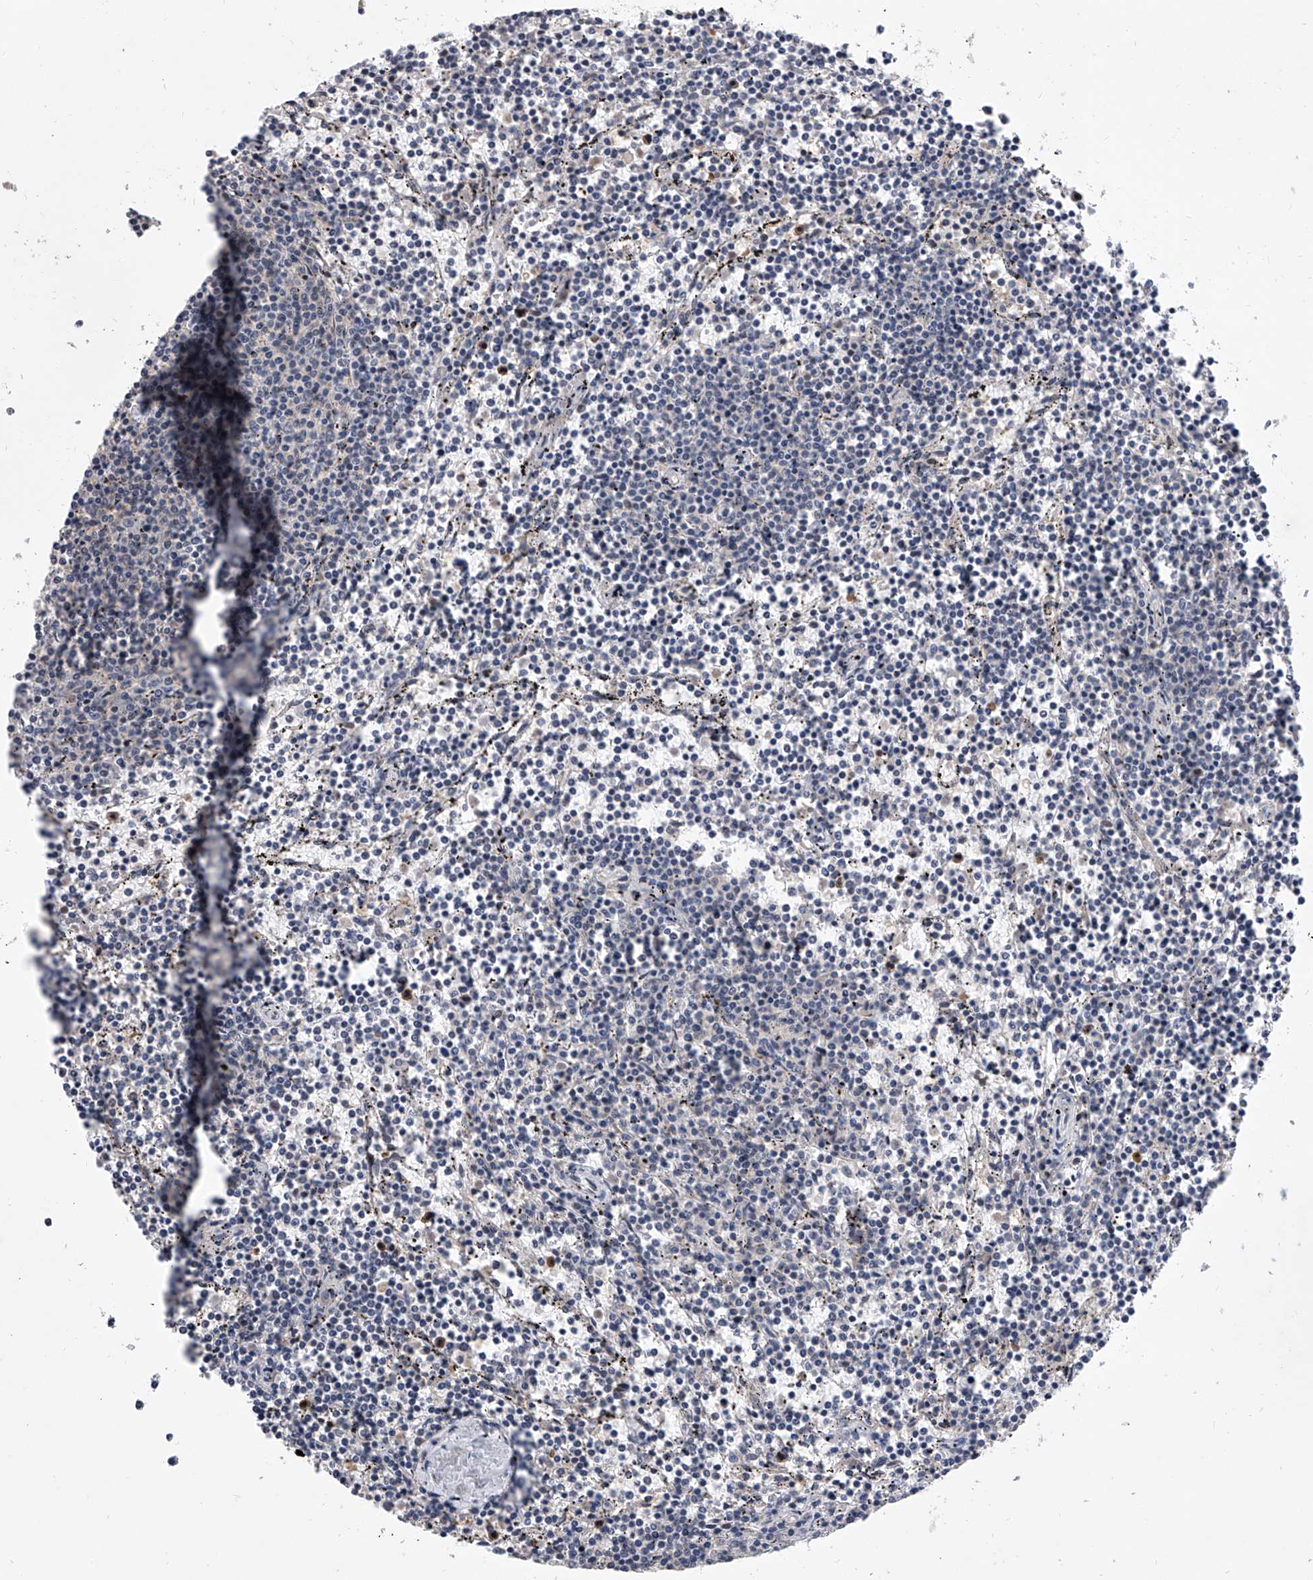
{"staining": {"intensity": "negative", "quantity": "none", "location": "none"}, "tissue": "lymphoma", "cell_type": "Tumor cells", "image_type": "cancer", "snomed": [{"axis": "morphology", "description": "Malignant lymphoma, non-Hodgkin's type, Low grade"}, {"axis": "topography", "description": "Spleen"}], "caption": "A micrograph of human low-grade malignant lymphoma, non-Hodgkin's type is negative for staining in tumor cells. (DAB immunohistochemistry visualized using brightfield microscopy, high magnification).", "gene": "BHLHE23", "patient": {"sex": "female", "age": 50}}